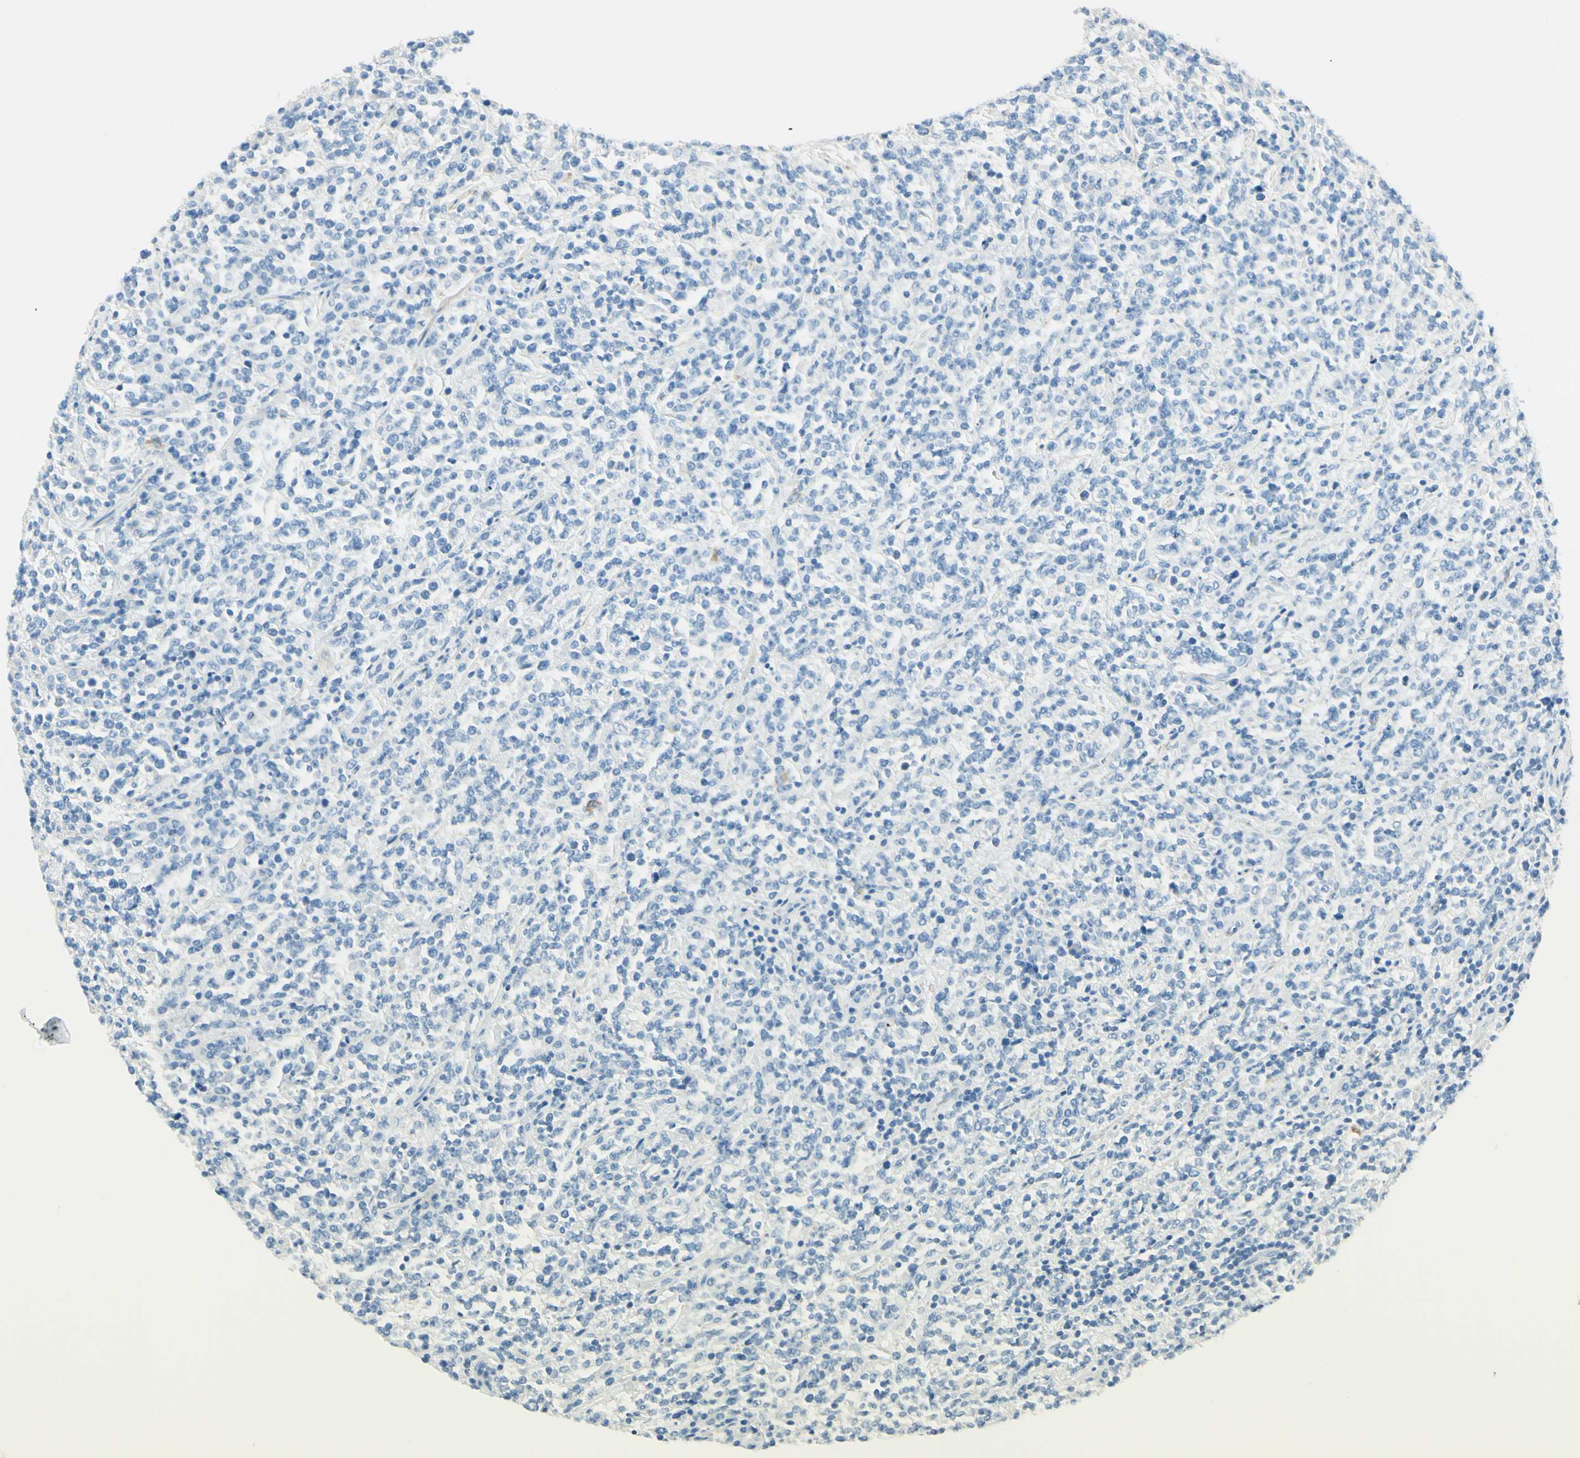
{"staining": {"intensity": "negative", "quantity": "none", "location": "none"}, "tissue": "lymphoma", "cell_type": "Tumor cells", "image_type": "cancer", "snomed": [{"axis": "morphology", "description": "Malignant lymphoma, non-Hodgkin's type, High grade"}, {"axis": "topography", "description": "Soft tissue"}], "caption": "Immunohistochemical staining of human lymphoma shows no significant expression in tumor cells. The staining is performed using DAB (3,3'-diaminobenzidine) brown chromogen with nuclei counter-stained in using hematoxylin.", "gene": "NCBP2L", "patient": {"sex": "male", "age": 18}}